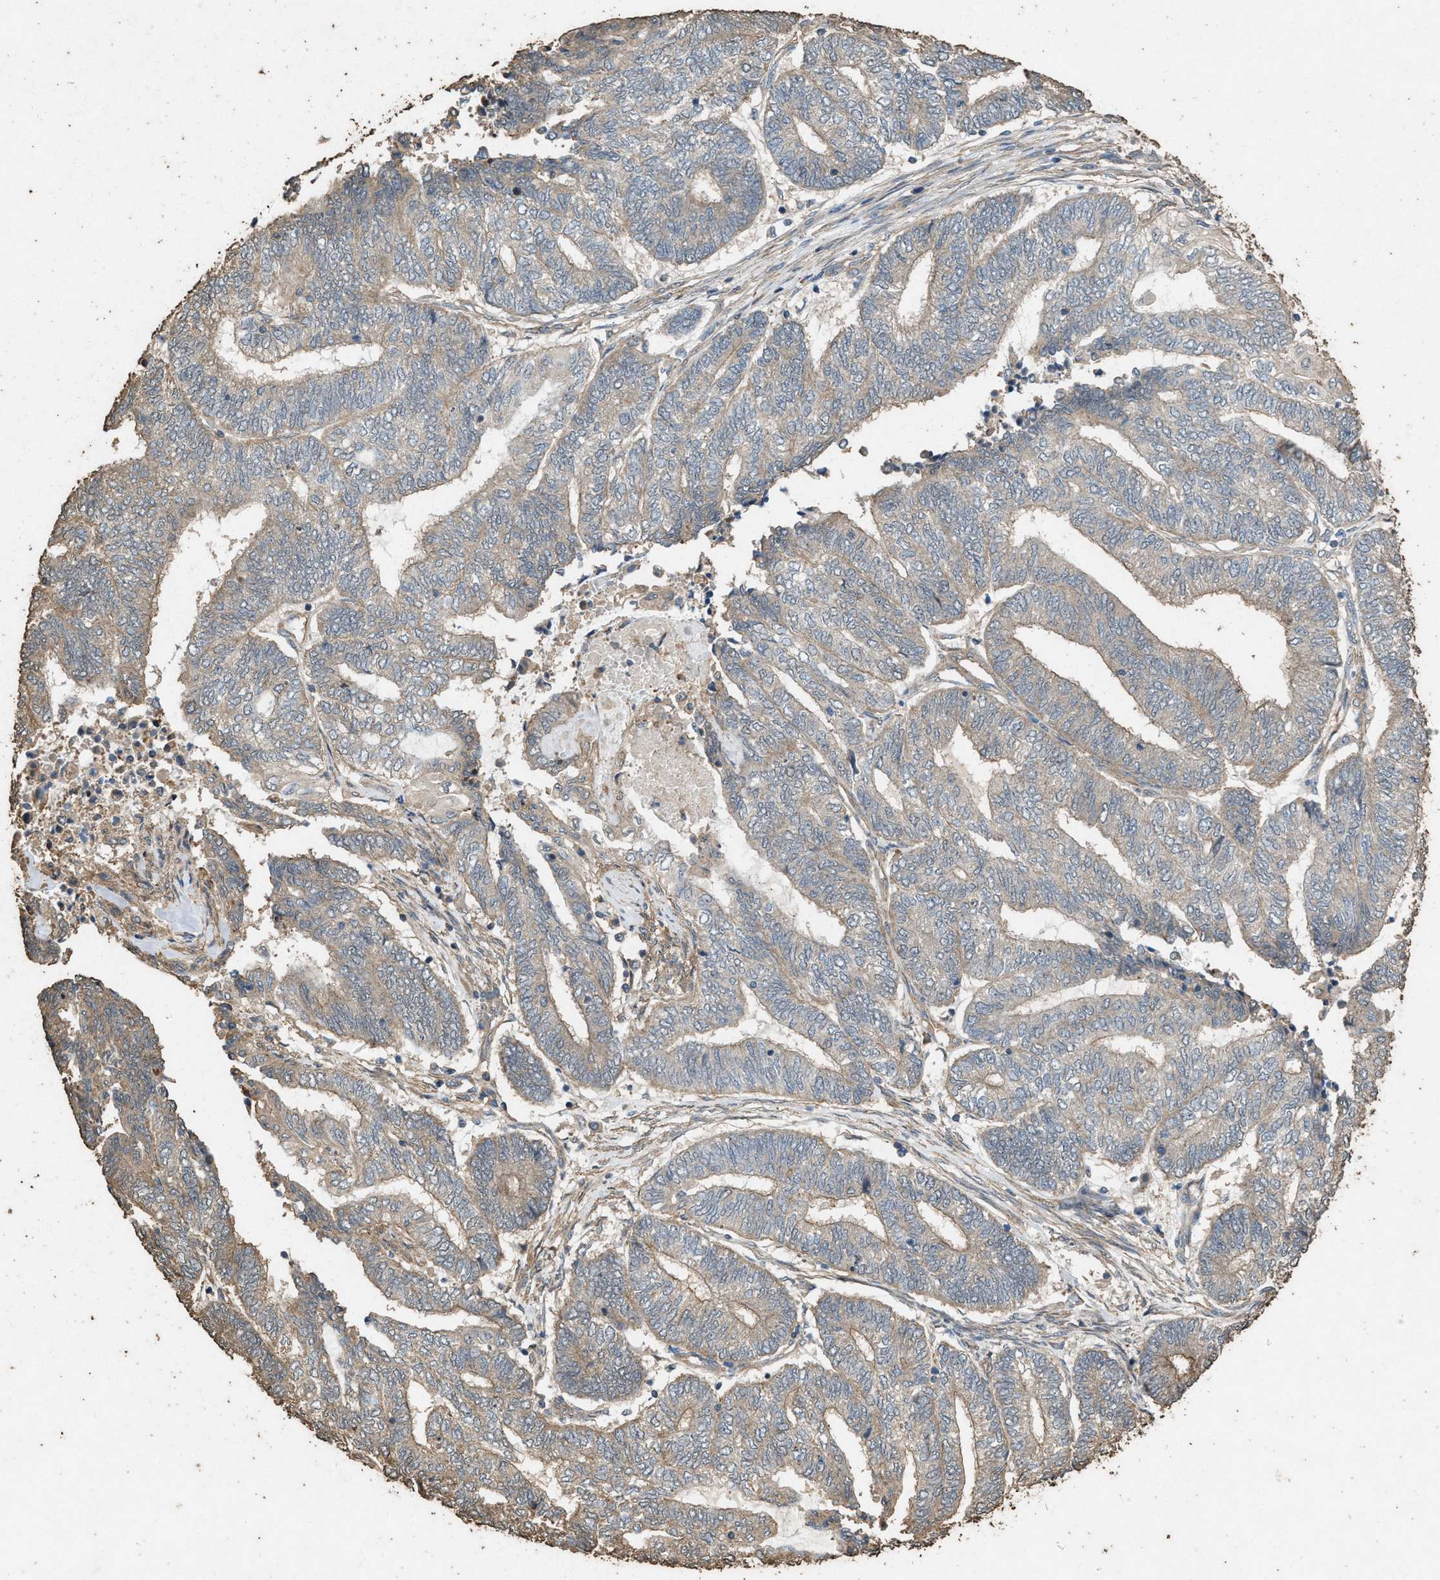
{"staining": {"intensity": "weak", "quantity": "25%-75%", "location": "cytoplasmic/membranous"}, "tissue": "endometrial cancer", "cell_type": "Tumor cells", "image_type": "cancer", "snomed": [{"axis": "morphology", "description": "Adenocarcinoma, NOS"}, {"axis": "topography", "description": "Uterus"}, {"axis": "topography", "description": "Endometrium"}], "caption": "A high-resolution histopathology image shows immunohistochemistry staining of endometrial adenocarcinoma, which exhibits weak cytoplasmic/membranous expression in approximately 25%-75% of tumor cells.", "gene": "DCAF7", "patient": {"sex": "female", "age": 70}}